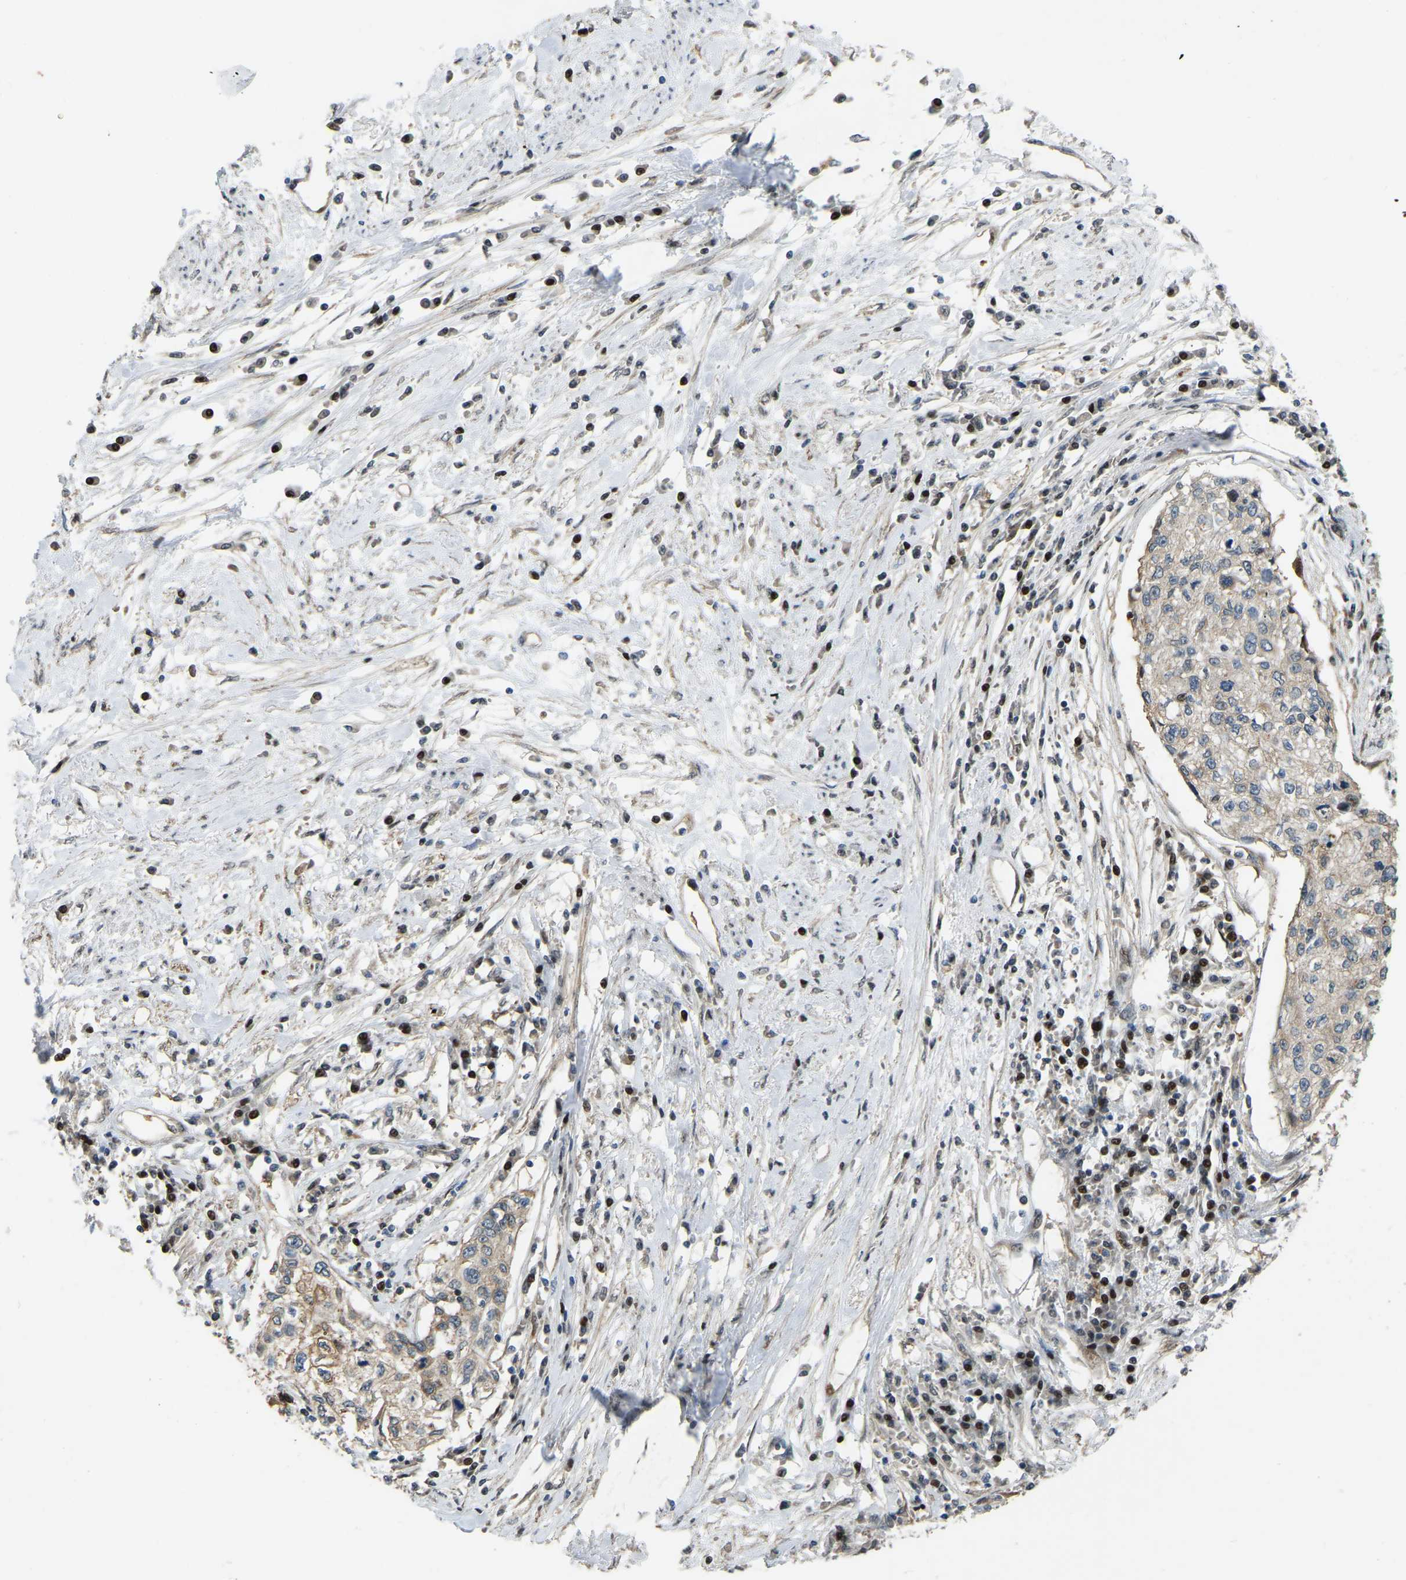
{"staining": {"intensity": "moderate", "quantity": "25%-75%", "location": "cytoplasmic/membranous"}, "tissue": "cervical cancer", "cell_type": "Tumor cells", "image_type": "cancer", "snomed": [{"axis": "morphology", "description": "Squamous cell carcinoma, NOS"}, {"axis": "topography", "description": "Cervix"}], "caption": "A brown stain labels moderate cytoplasmic/membranous staining of a protein in cervical cancer tumor cells.", "gene": "C21orf91", "patient": {"sex": "female", "age": 57}}